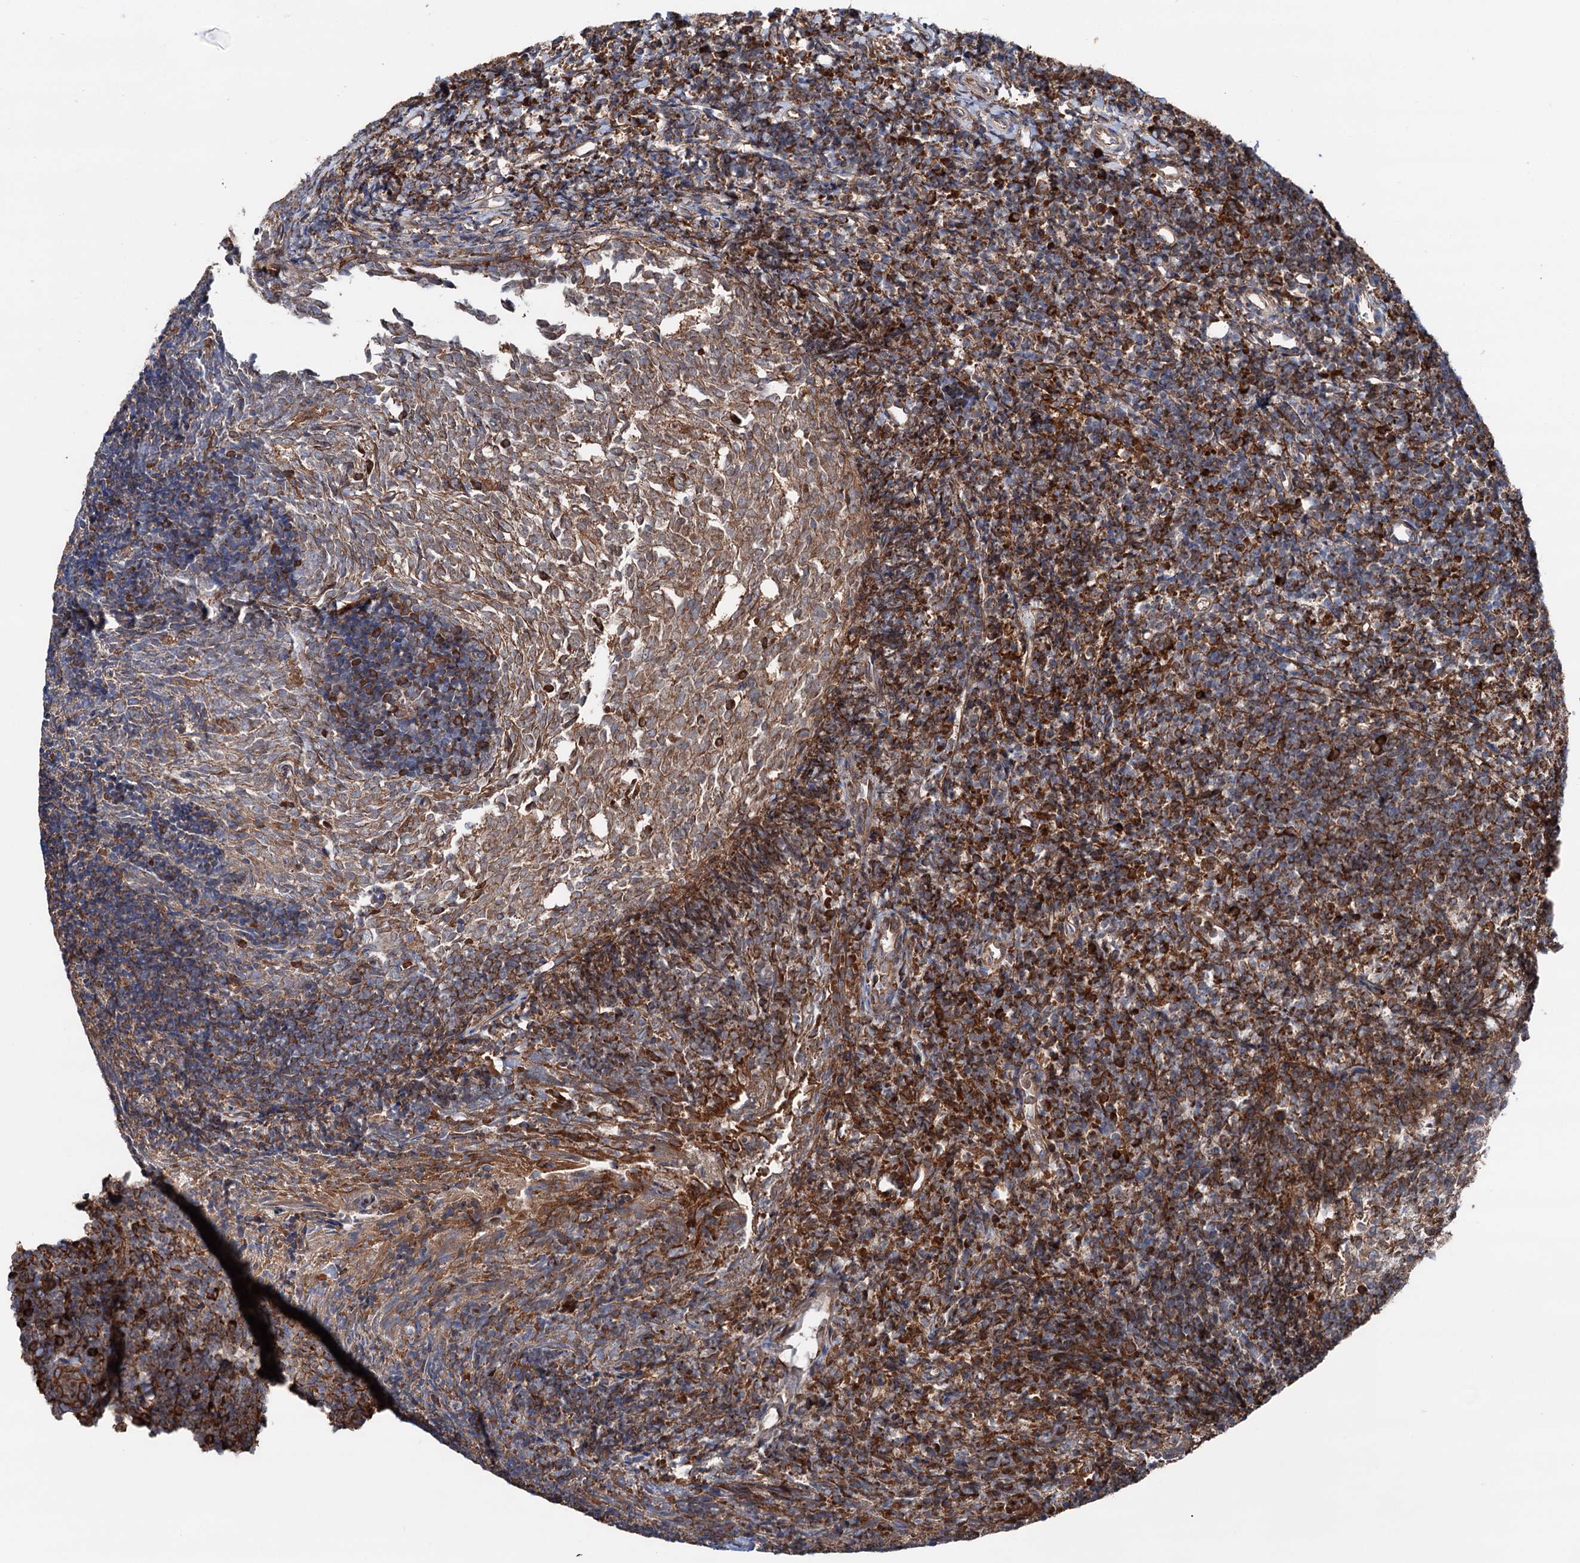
{"staining": {"intensity": "strong", "quantity": "<25%", "location": "cytoplasmic/membranous"}, "tissue": "tonsil", "cell_type": "Germinal center cells", "image_type": "normal", "snomed": [{"axis": "morphology", "description": "Normal tissue, NOS"}, {"axis": "topography", "description": "Tonsil"}], "caption": "Protein staining demonstrates strong cytoplasmic/membranous expression in about <25% of germinal center cells in benign tonsil. Nuclei are stained in blue.", "gene": "ERP29", "patient": {"sex": "female", "age": 10}}